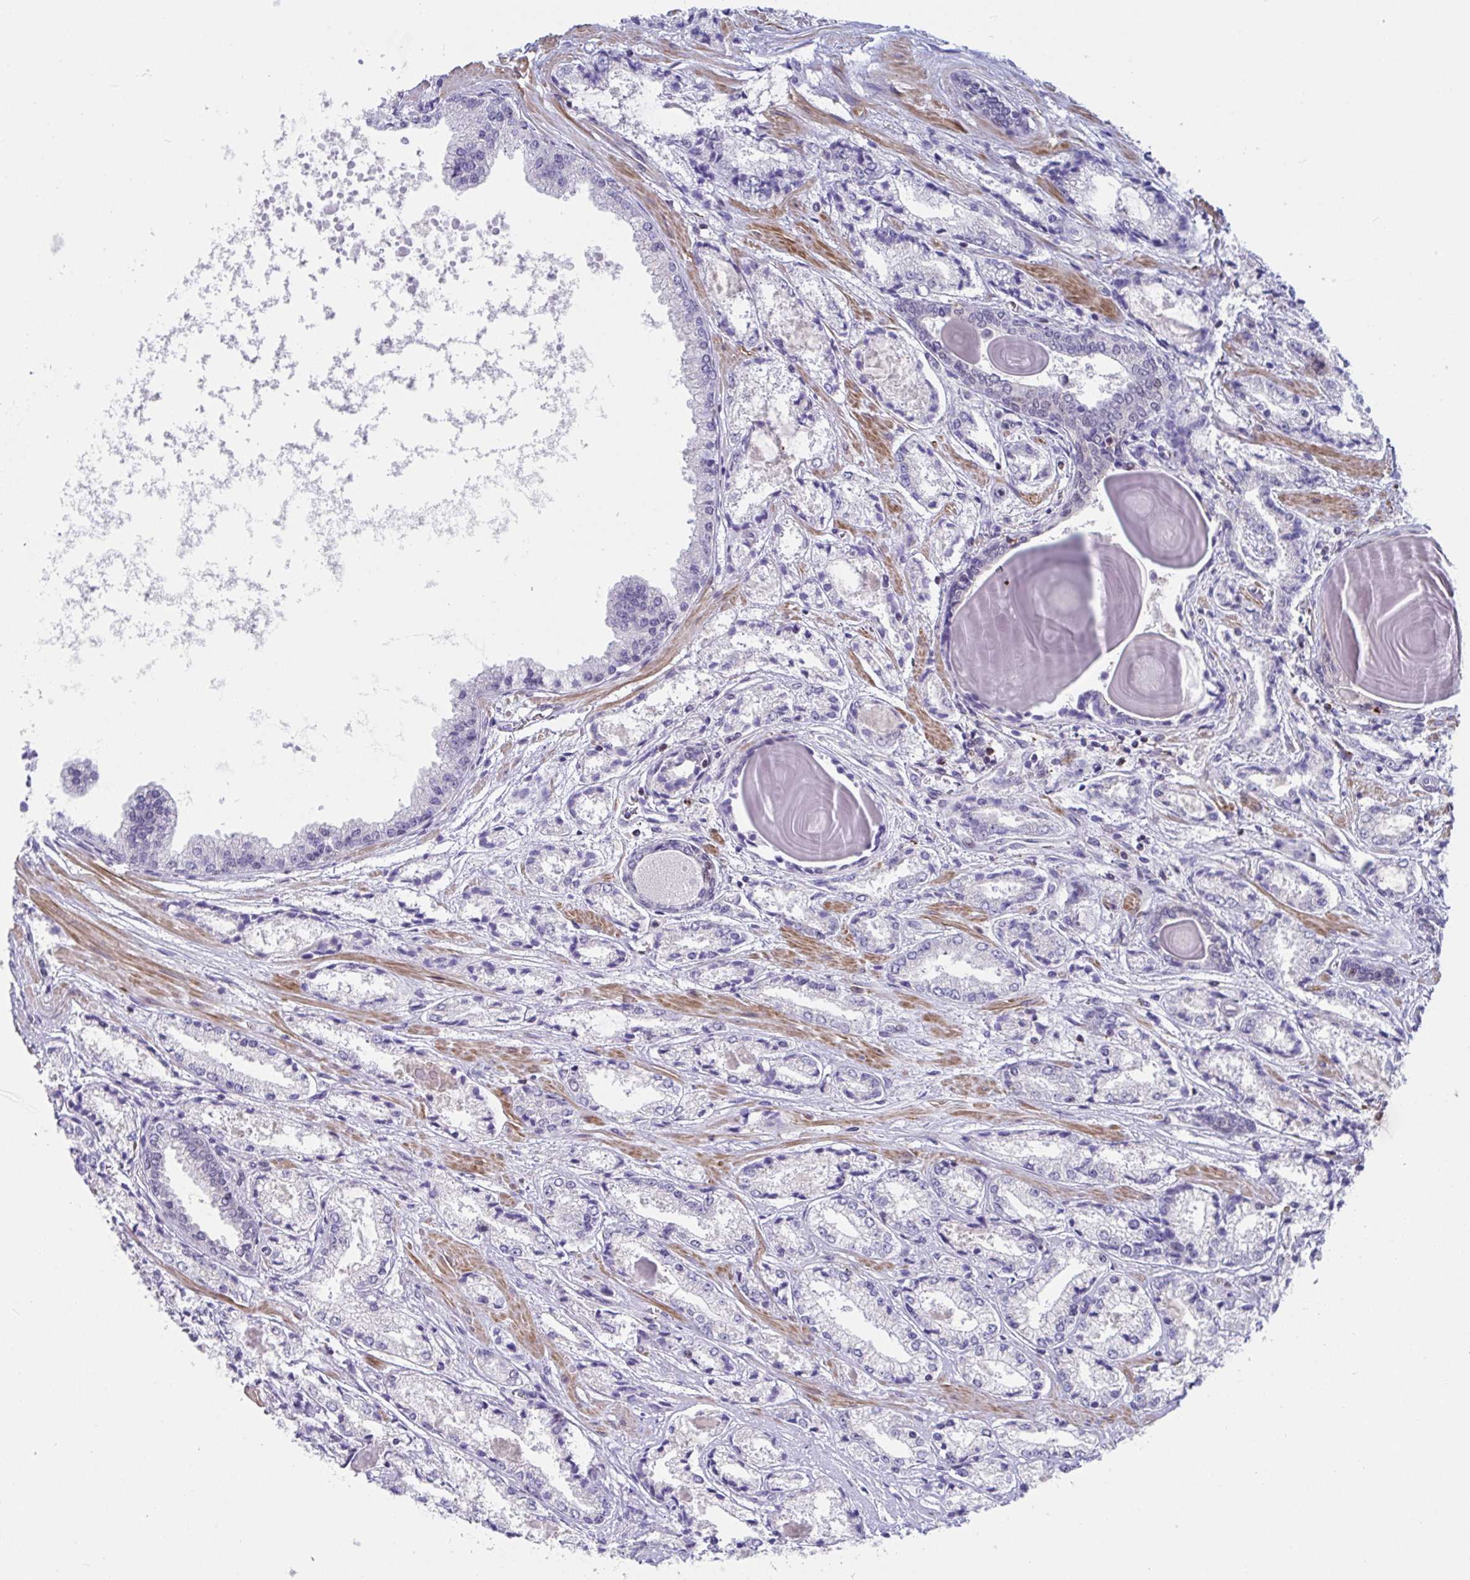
{"staining": {"intensity": "negative", "quantity": "none", "location": "none"}, "tissue": "prostate cancer", "cell_type": "Tumor cells", "image_type": "cancer", "snomed": [{"axis": "morphology", "description": "Adenocarcinoma, High grade"}, {"axis": "topography", "description": "Prostate"}], "caption": "Prostate cancer (adenocarcinoma (high-grade)) was stained to show a protein in brown. There is no significant positivity in tumor cells.", "gene": "WDR72", "patient": {"sex": "male", "age": 64}}